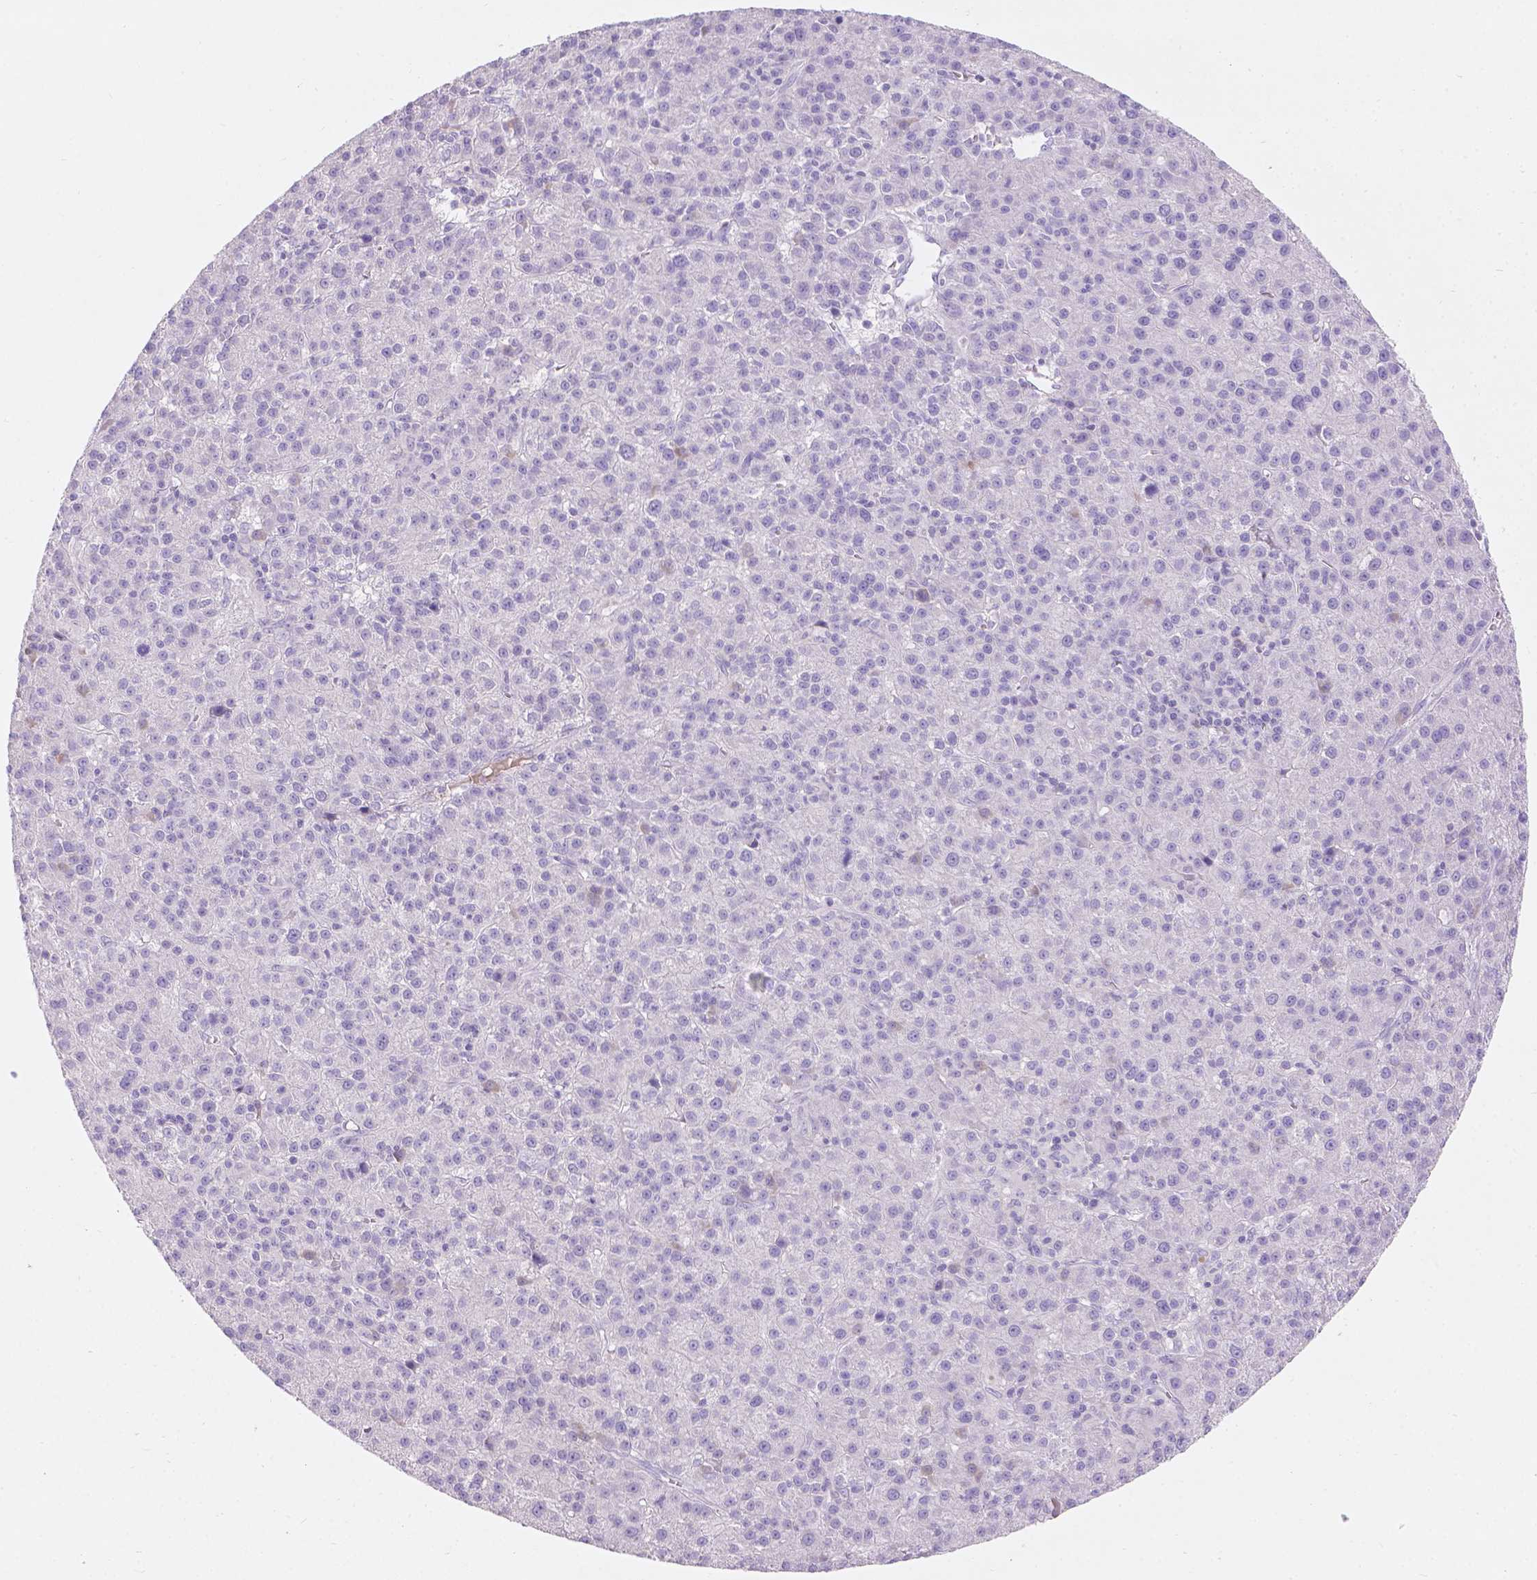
{"staining": {"intensity": "negative", "quantity": "none", "location": "none"}, "tissue": "liver cancer", "cell_type": "Tumor cells", "image_type": "cancer", "snomed": [{"axis": "morphology", "description": "Carcinoma, Hepatocellular, NOS"}, {"axis": "topography", "description": "Liver"}], "caption": "The IHC photomicrograph has no significant positivity in tumor cells of liver cancer (hepatocellular carcinoma) tissue. (DAB (3,3'-diaminobenzidine) immunohistochemistry (IHC) with hematoxylin counter stain).", "gene": "GAL3ST2", "patient": {"sex": "female", "age": 60}}